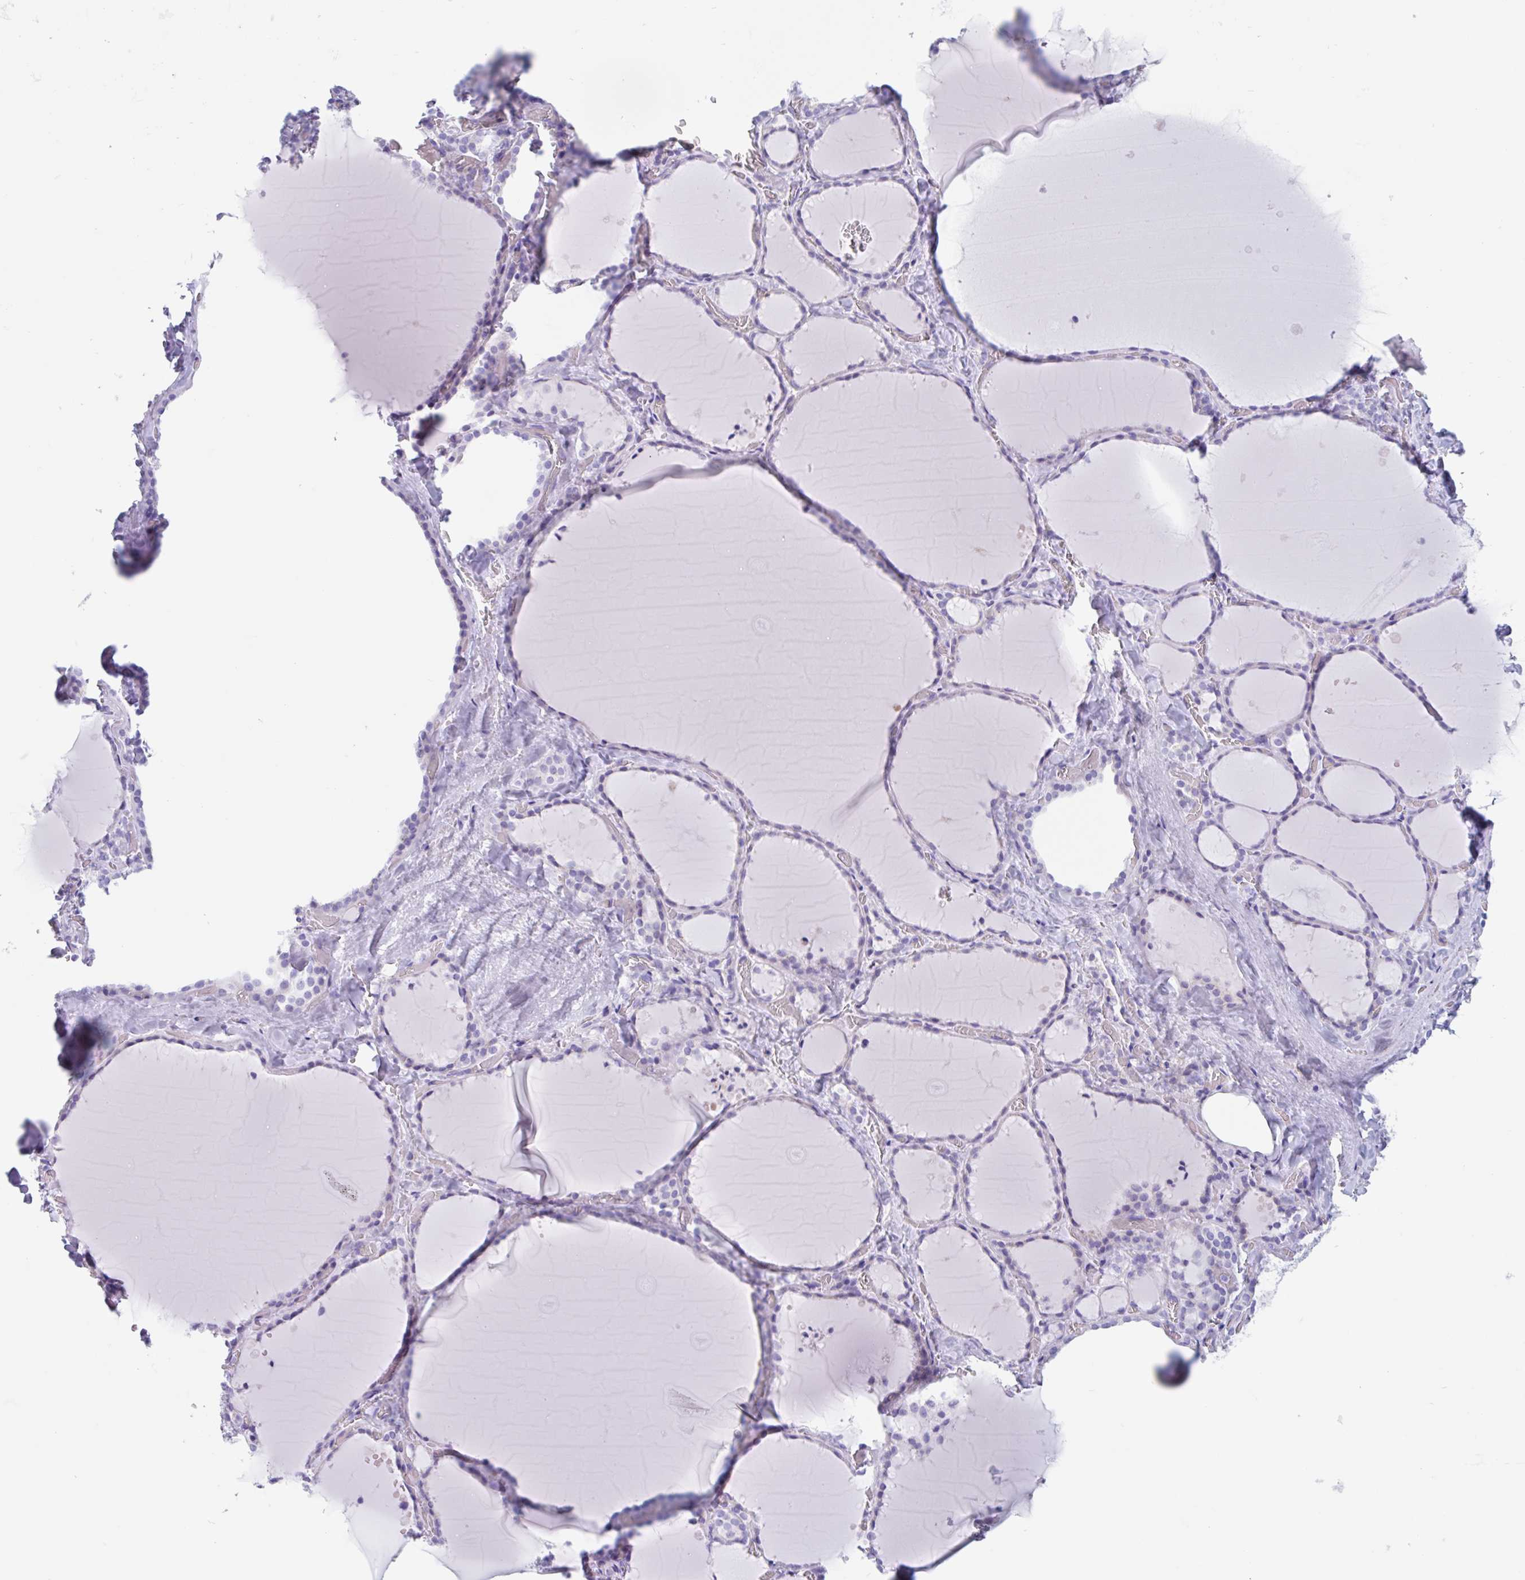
{"staining": {"intensity": "negative", "quantity": "none", "location": "none"}, "tissue": "thyroid gland", "cell_type": "Glandular cells", "image_type": "normal", "snomed": [{"axis": "morphology", "description": "Normal tissue, NOS"}, {"axis": "topography", "description": "Thyroid gland"}], "caption": "Benign thyroid gland was stained to show a protein in brown. There is no significant expression in glandular cells. (DAB immunohistochemistry, high magnification).", "gene": "CPTP", "patient": {"sex": "female", "age": 36}}